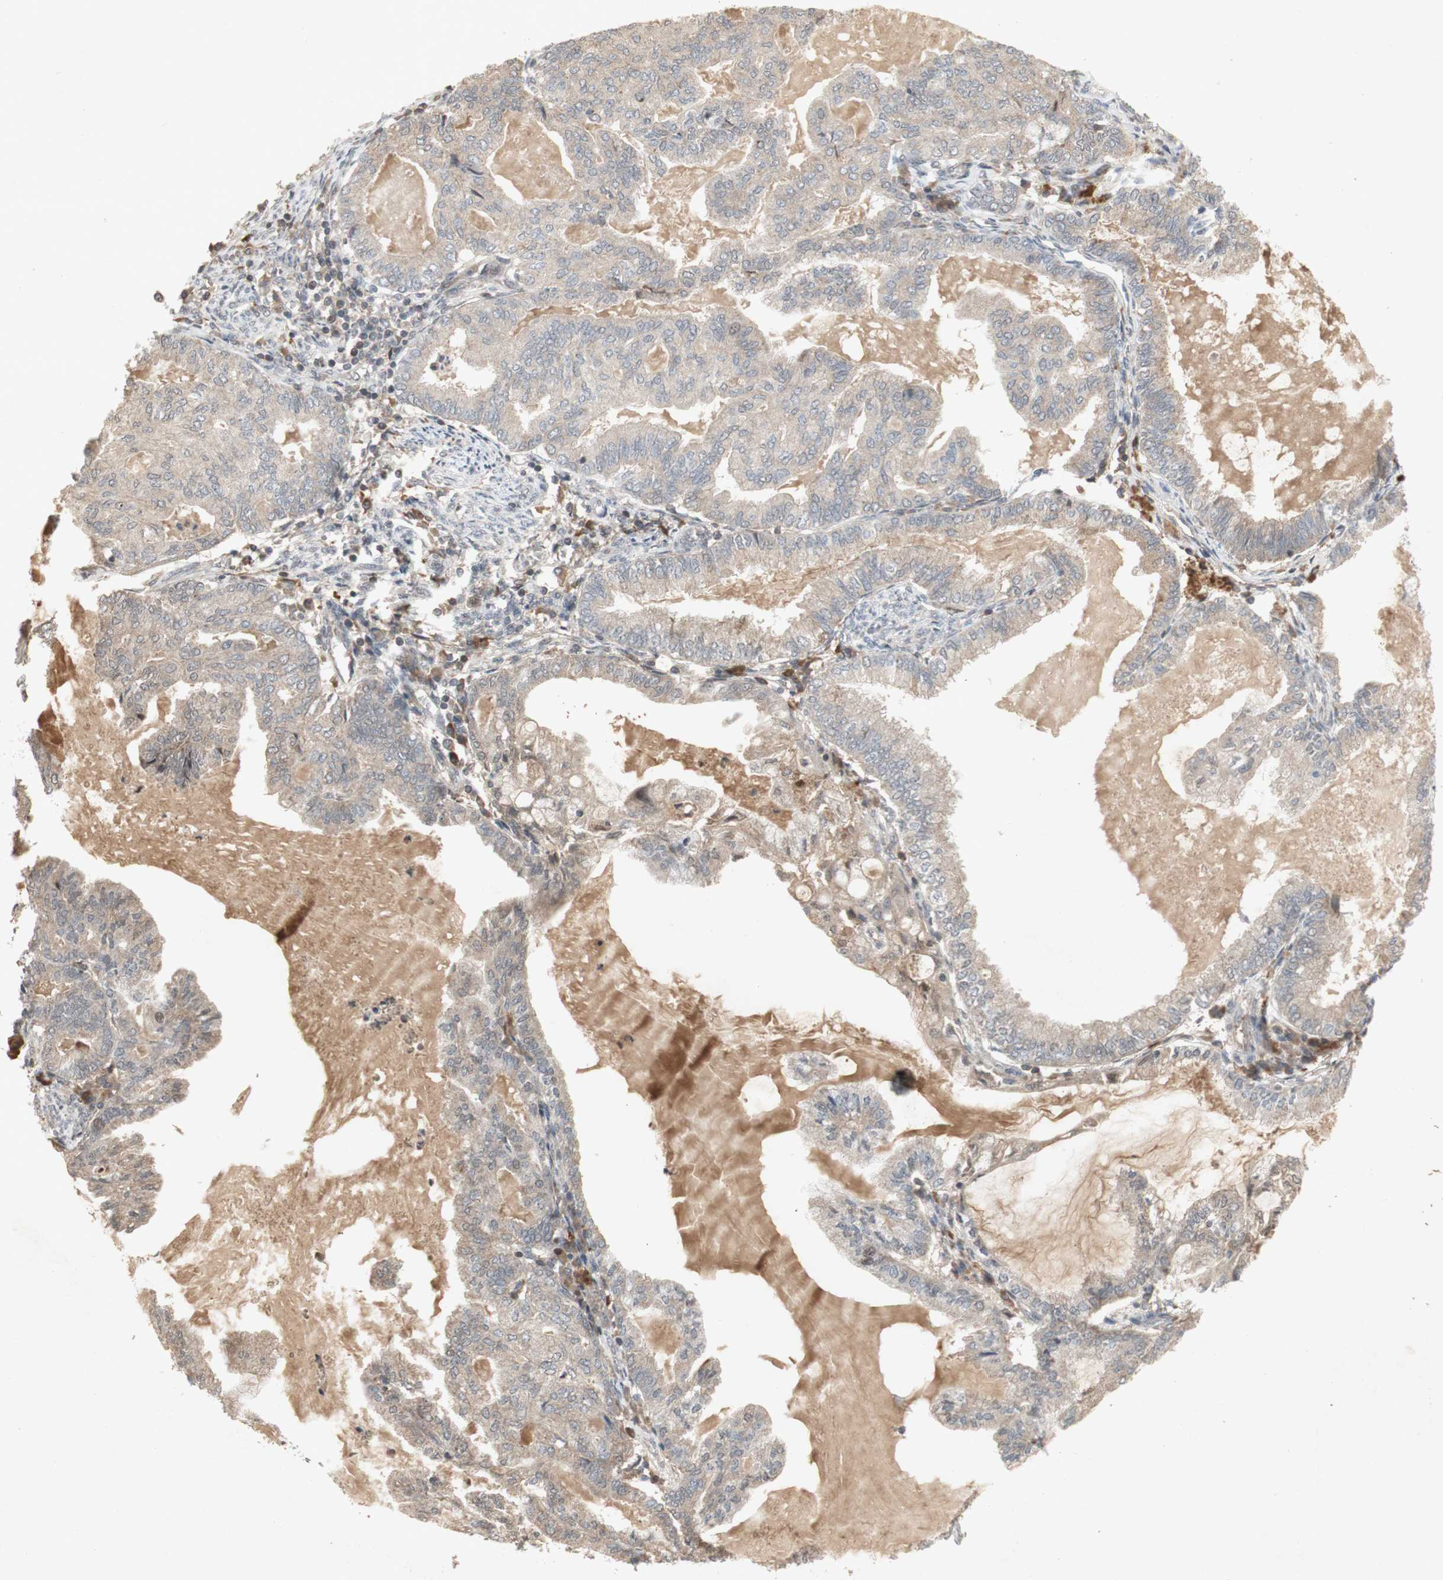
{"staining": {"intensity": "weak", "quantity": "<25%", "location": "cytoplasmic/membranous"}, "tissue": "endometrial cancer", "cell_type": "Tumor cells", "image_type": "cancer", "snomed": [{"axis": "morphology", "description": "Adenocarcinoma, NOS"}, {"axis": "topography", "description": "Endometrium"}], "caption": "Photomicrograph shows no significant protein positivity in tumor cells of endometrial cancer (adenocarcinoma).", "gene": "NRG4", "patient": {"sex": "female", "age": 86}}